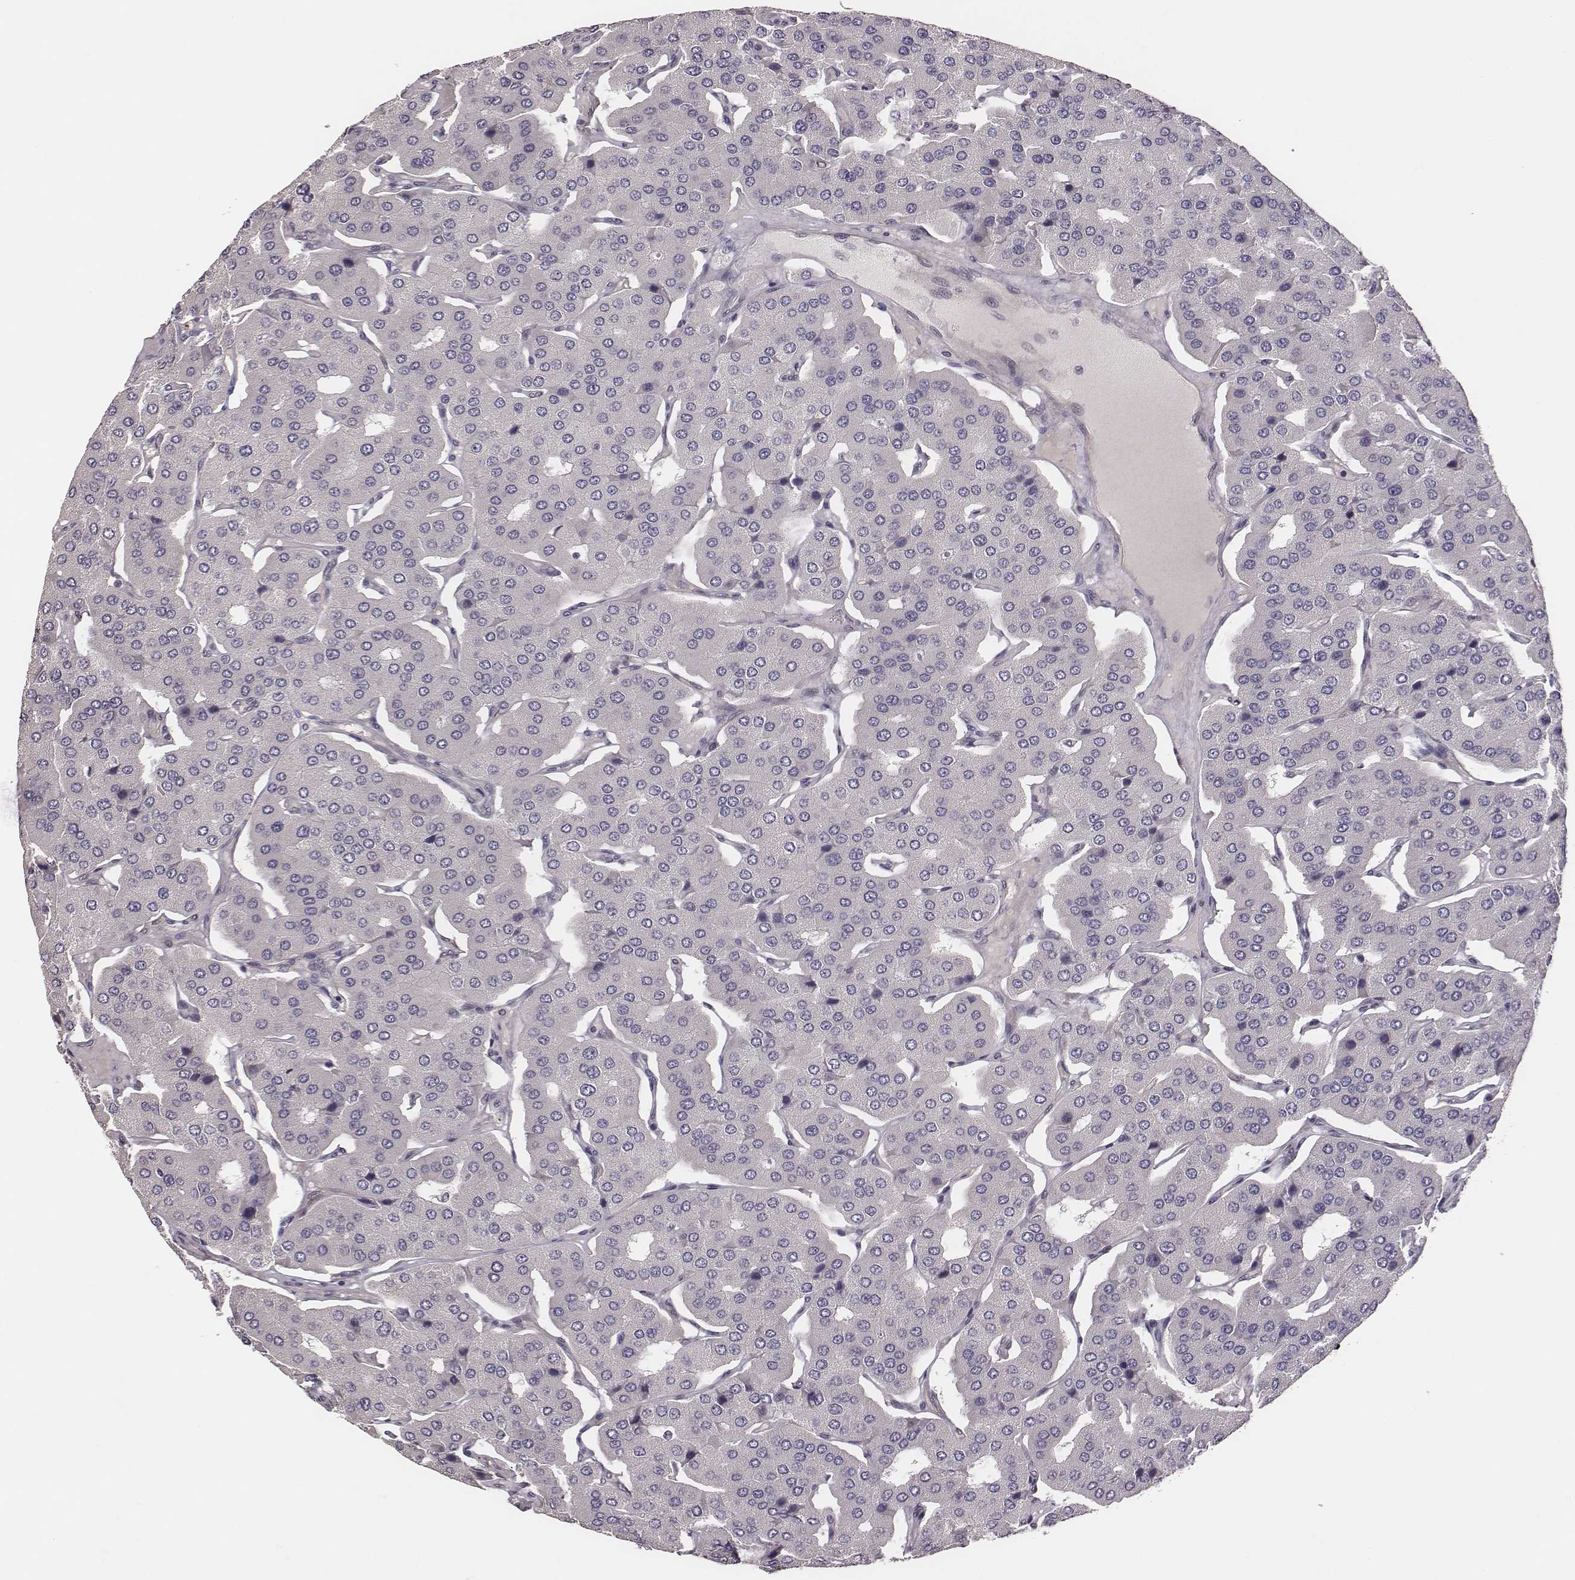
{"staining": {"intensity": "negative", "quantity": "none", "location": "none"}, "tissue": "parathyroid gland", "cell_type": "Glandular cells", "image_type": "normal", "snomed": [{"axis": "morphology", "description": "Normal tissue, NOS"}, {"axis": "morphology", "description": "Adenoma, NOS"}, {"axis": "topography", "description": "Parathyroid gland"}], "caption": "An immunohistochemistry (IHC) micrograph of normal parathyroid gland is shown. There is no staining in glandular cells of parathyroid gland.", "gene": "SCARF1", "patient": {"sex": "female", "age": 86}}